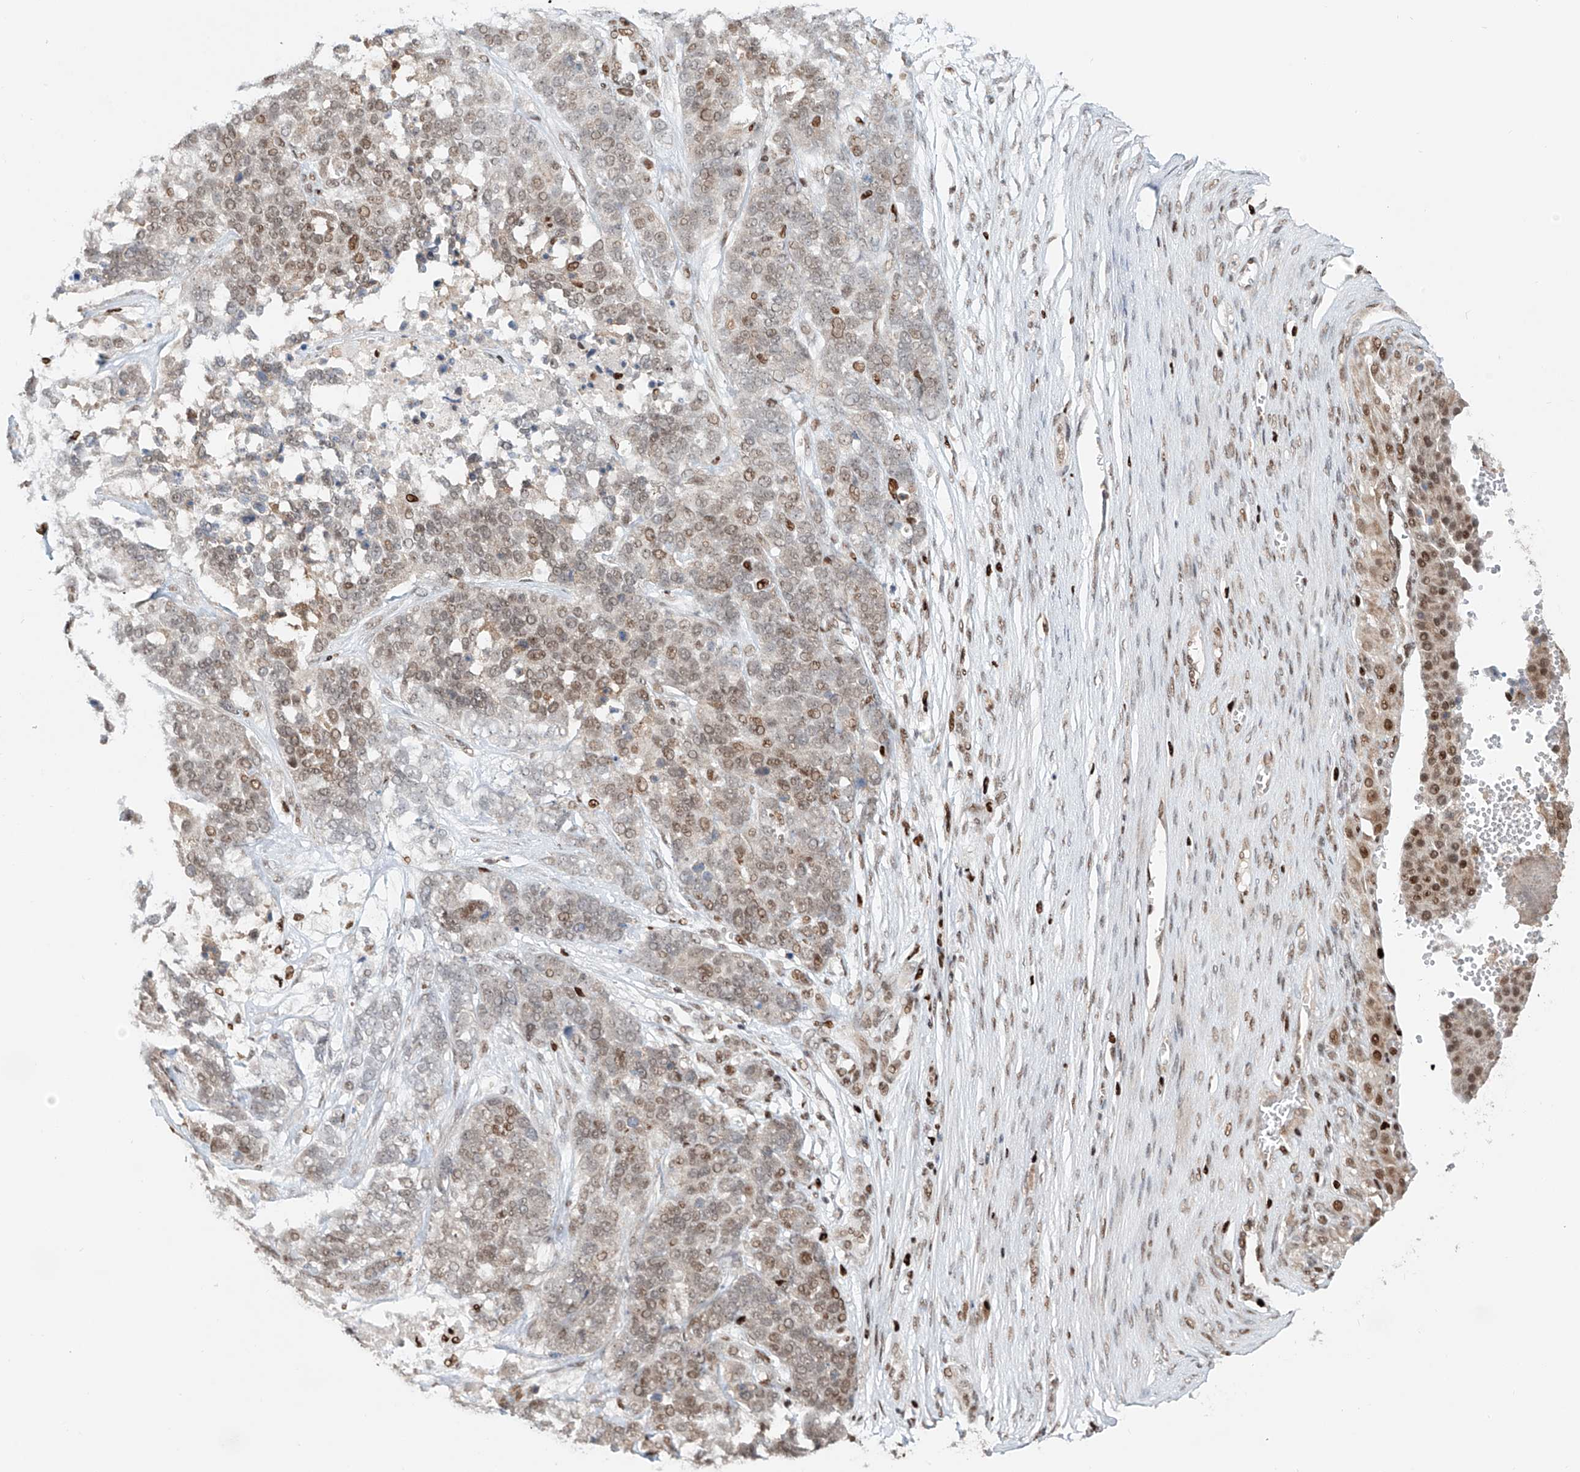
{"staining": {"intensity": "moderate", "quantity": "25%-75%", "location": "nuclear"}, "tissue": "ovarian cancer", "cell_type": "Tumor cells", "image_type": "cancer", "snomed": [{"axis": "morphology", "description": "Cystadenocarcinoma, serous, NOS"}, {"axis": "topography", "description": "Ovary"}], "caption": "Ovarian cancer (serous cystadenocarcinoma) tissue reveals moderate nuclear expression in approximately 25%-75% of tumor cells (DAB IHC with brightfield microscopy, high magnification).", "gene": "DZIP1L", "patient": {"sex": "female", "age": 44}}